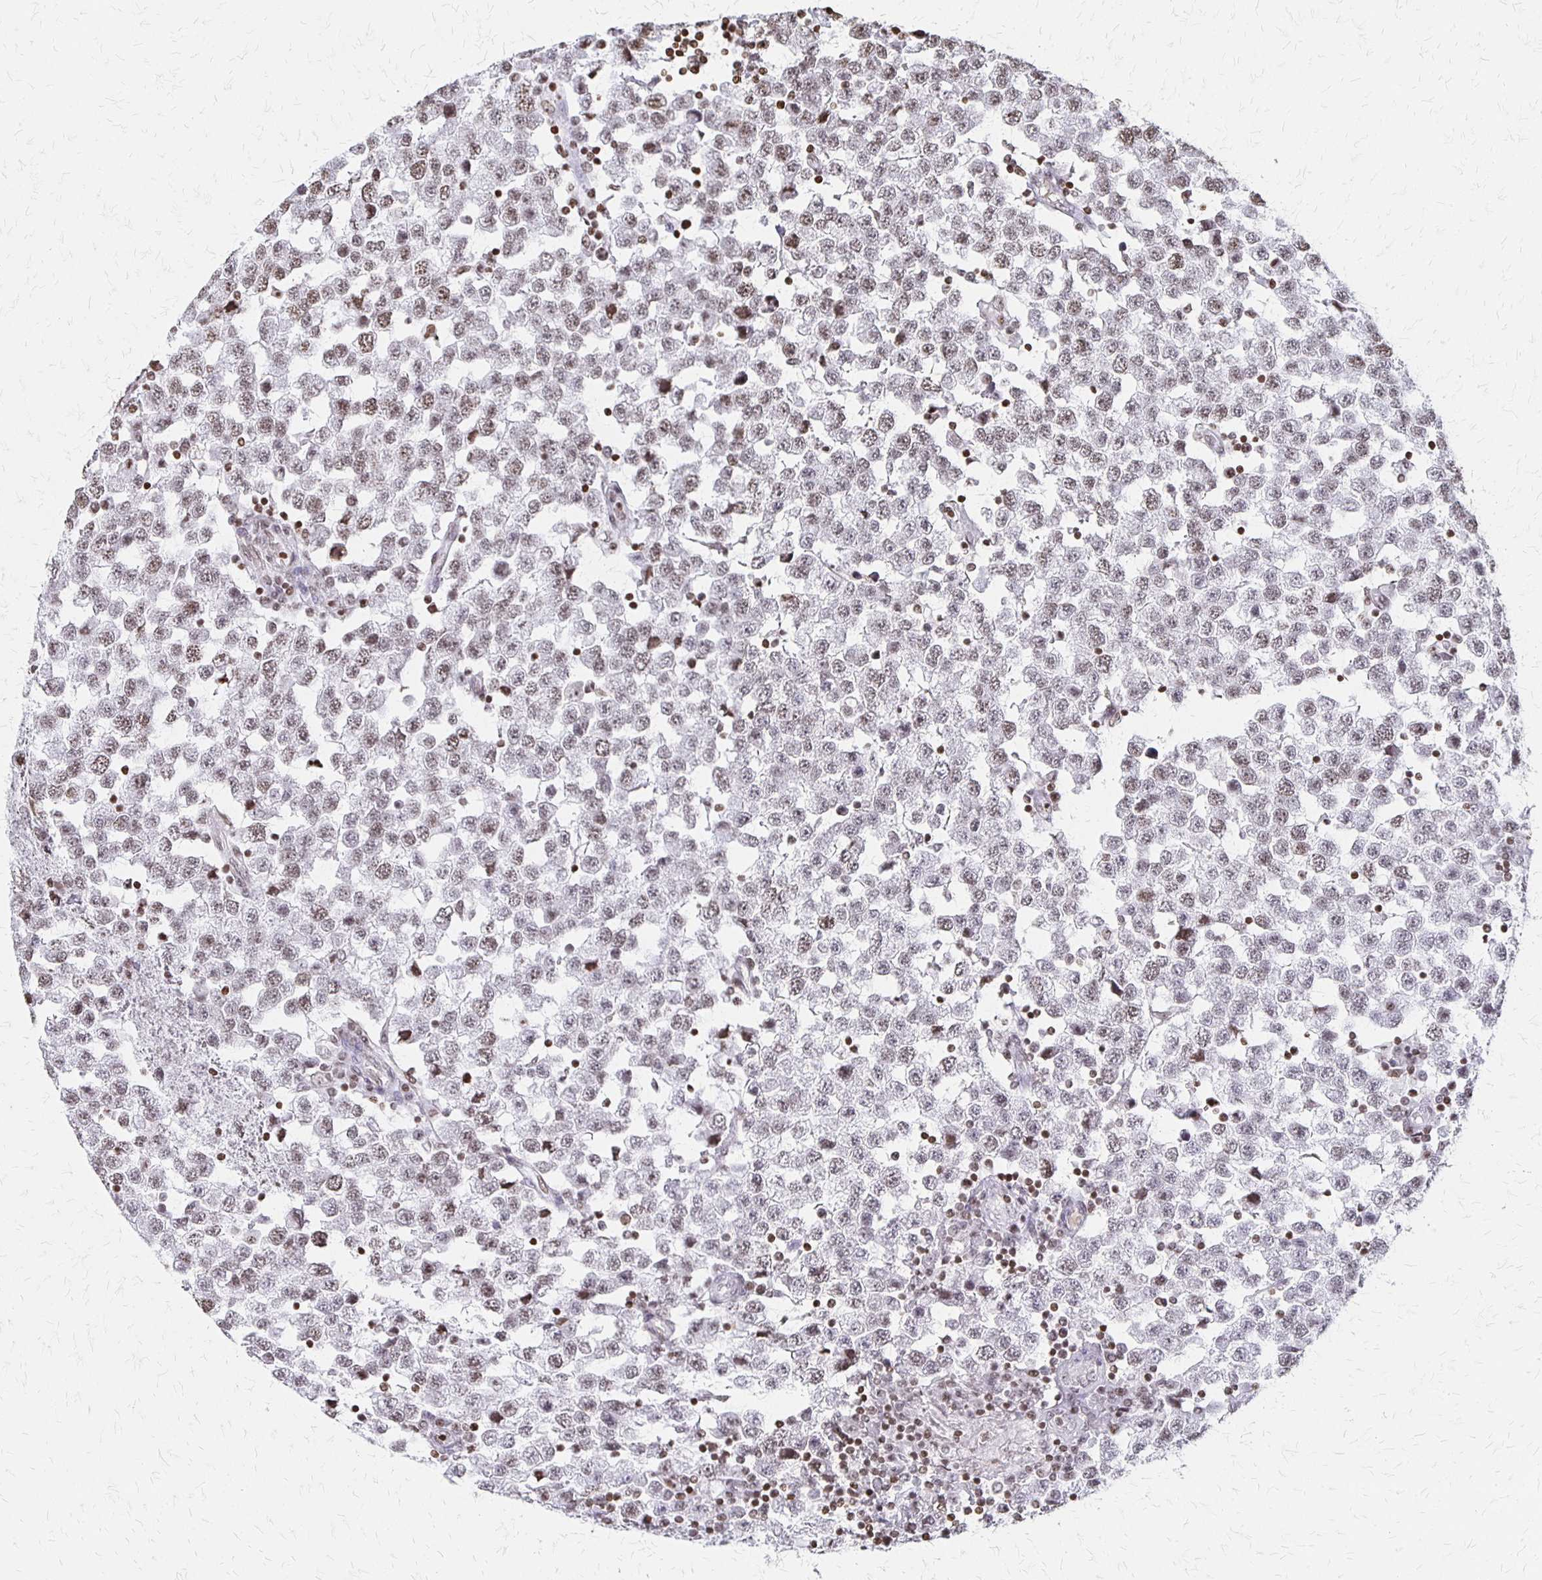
{"staining": {"intensity": "weak", "quantity": "25%-75%", "location": "nuclear"}, "tissue": "testis cancer", "cell_type": "Tumor cells", "image_type": "cancer", "snomed": [{"axis": "morphology", "description": "Seminoma, NOS"}, {"axis": "topography", "description": "Testis"}], "caption": "Immunohistochemical staining of testis seminoma reveals low levels of weak nuclear protein staining in approximately 25%-75% of tumor cells.", "gene": "ZNF280C", "patient": {"sex": "male", "age": 34}}